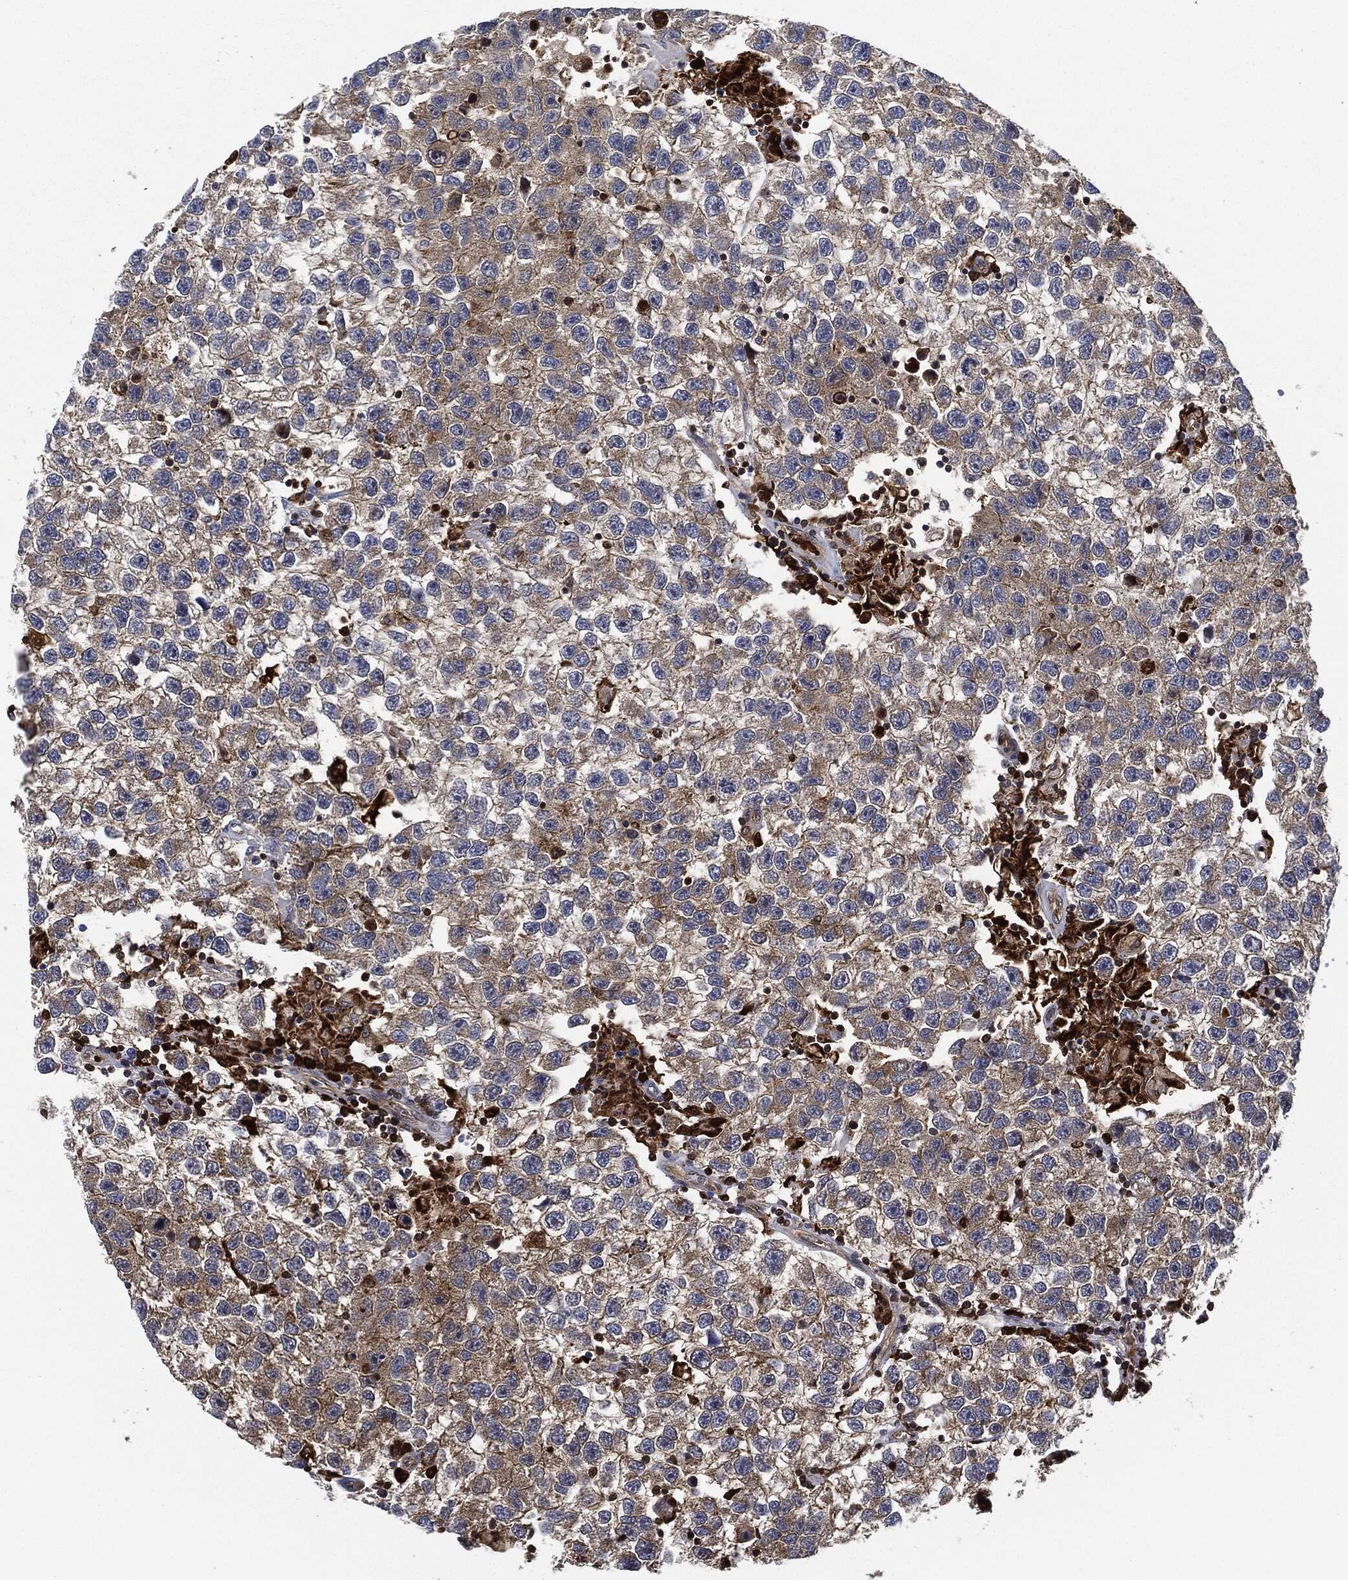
{"staining": {"intensity": "weak", "quantity": "<25%", "location": "cytoplasmic/membranous"}, "tissue": "testis cancer", "cell_type": "Tumor cells", "image_type": "cancer", "snomed": [{"axis": "morphology", "description": "Seminoma, NOS"}, {"axis": "topography", "description": "Testis"}], "caption": "The image displays no staining of tumor cells in testis cancer (seminoma).", "gene": "PRDX2", "patient": {"sex": "male", "age": 26}}